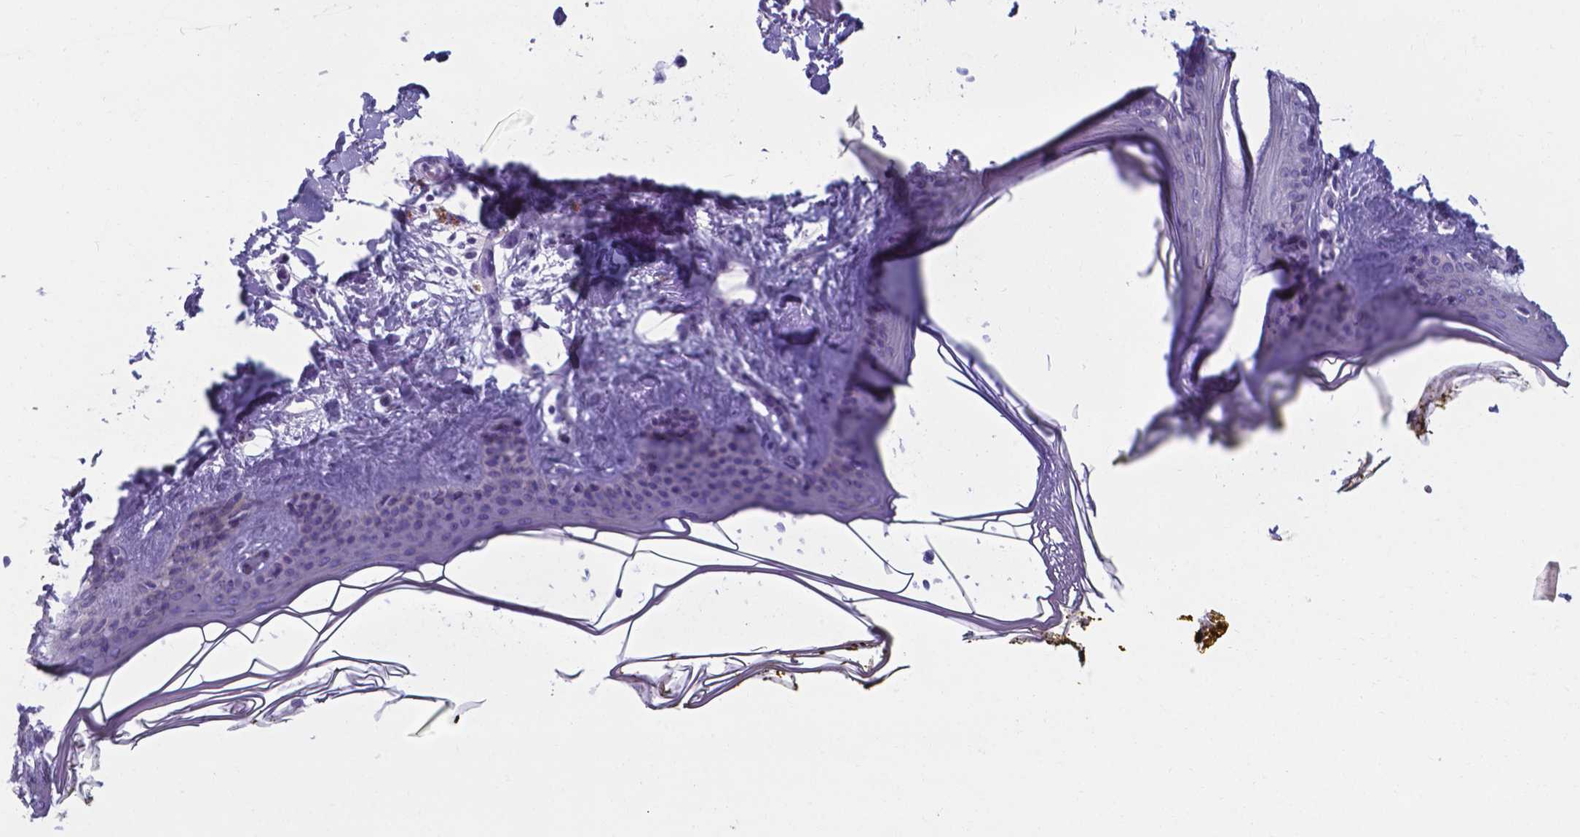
{"staining": {"intensity": "negative", "quantity": "none", "location": "none"}, "tissue": "skin", "cell_type": "Fibroblasts", "image_type": "normal", "snomed": [{"axis": "morphology", "description": "Normal tissue, NOS"}, {"axis": "topography", "description": "Skin"}], "caption": "High magnification brightfield microscopy of unremarkable skin stained with DAB (3,3'-diaminobenzidine) (brown) and counterstained with hematoxylin (blue): fibroblasts show no significant positivity. Nuclei are stained in blue.", "gene": "AP5B1", "patient": {"sex": "female", "age": 34}}